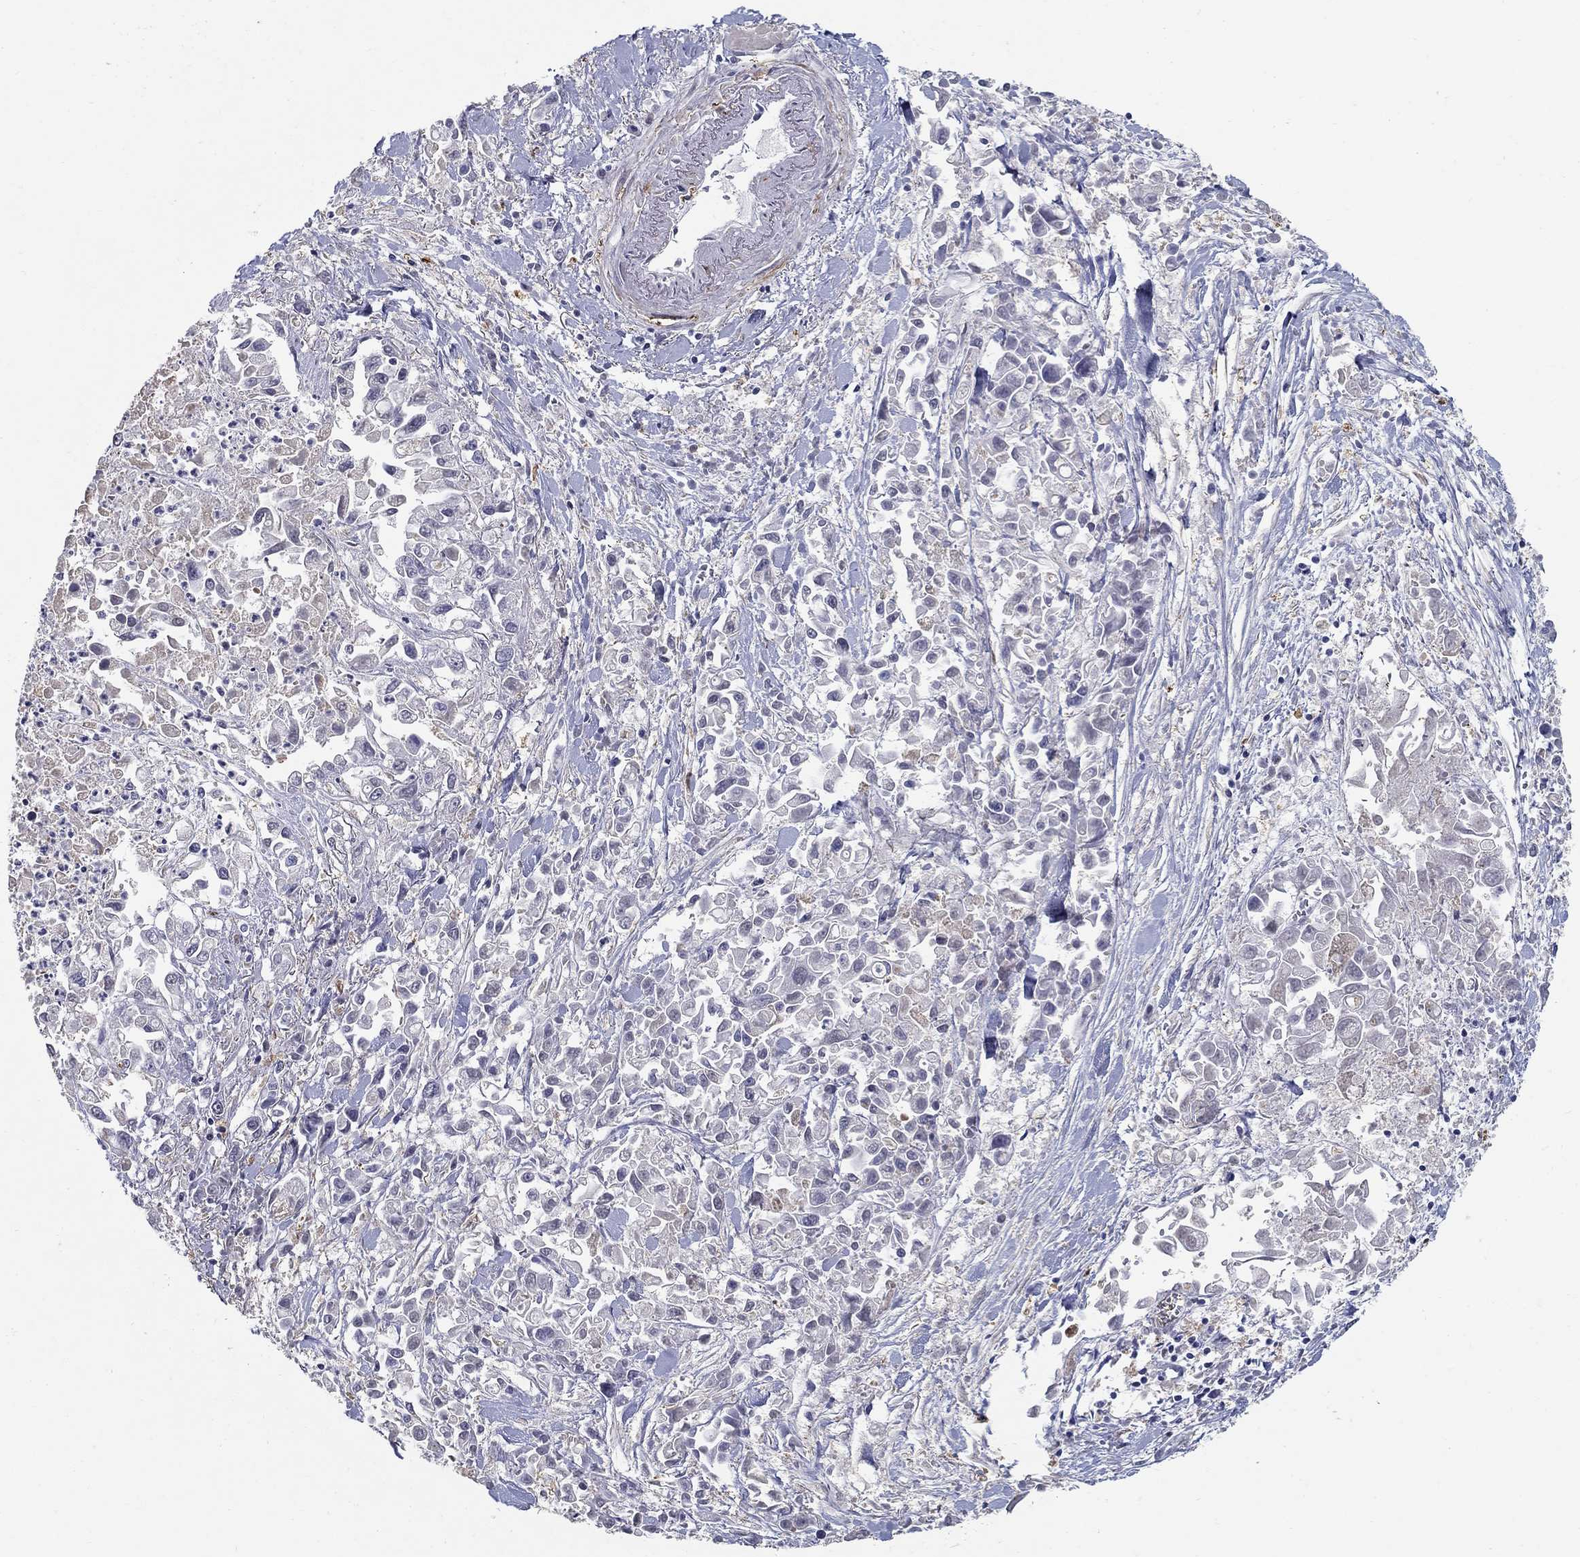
{"staining": {"intensity": "negative", "quantity": "none", "location": "none"}, "tissue": "pancreatic cancer", "cell_type": "Tumor cells", "image_type": "cancer", "snomed": [{"axis": "morphology", "description": "Adenocarcinoma, NOS"}, {"axis": "topography", "description": "Pancreas"}], "caption": "Histopathology image shows no significant protein staining in tumor cells of pancreatic cancer (adenocarcinoma).", "gene": "RAPGEF5", "patient": {"sex": "female", "age": 83}}